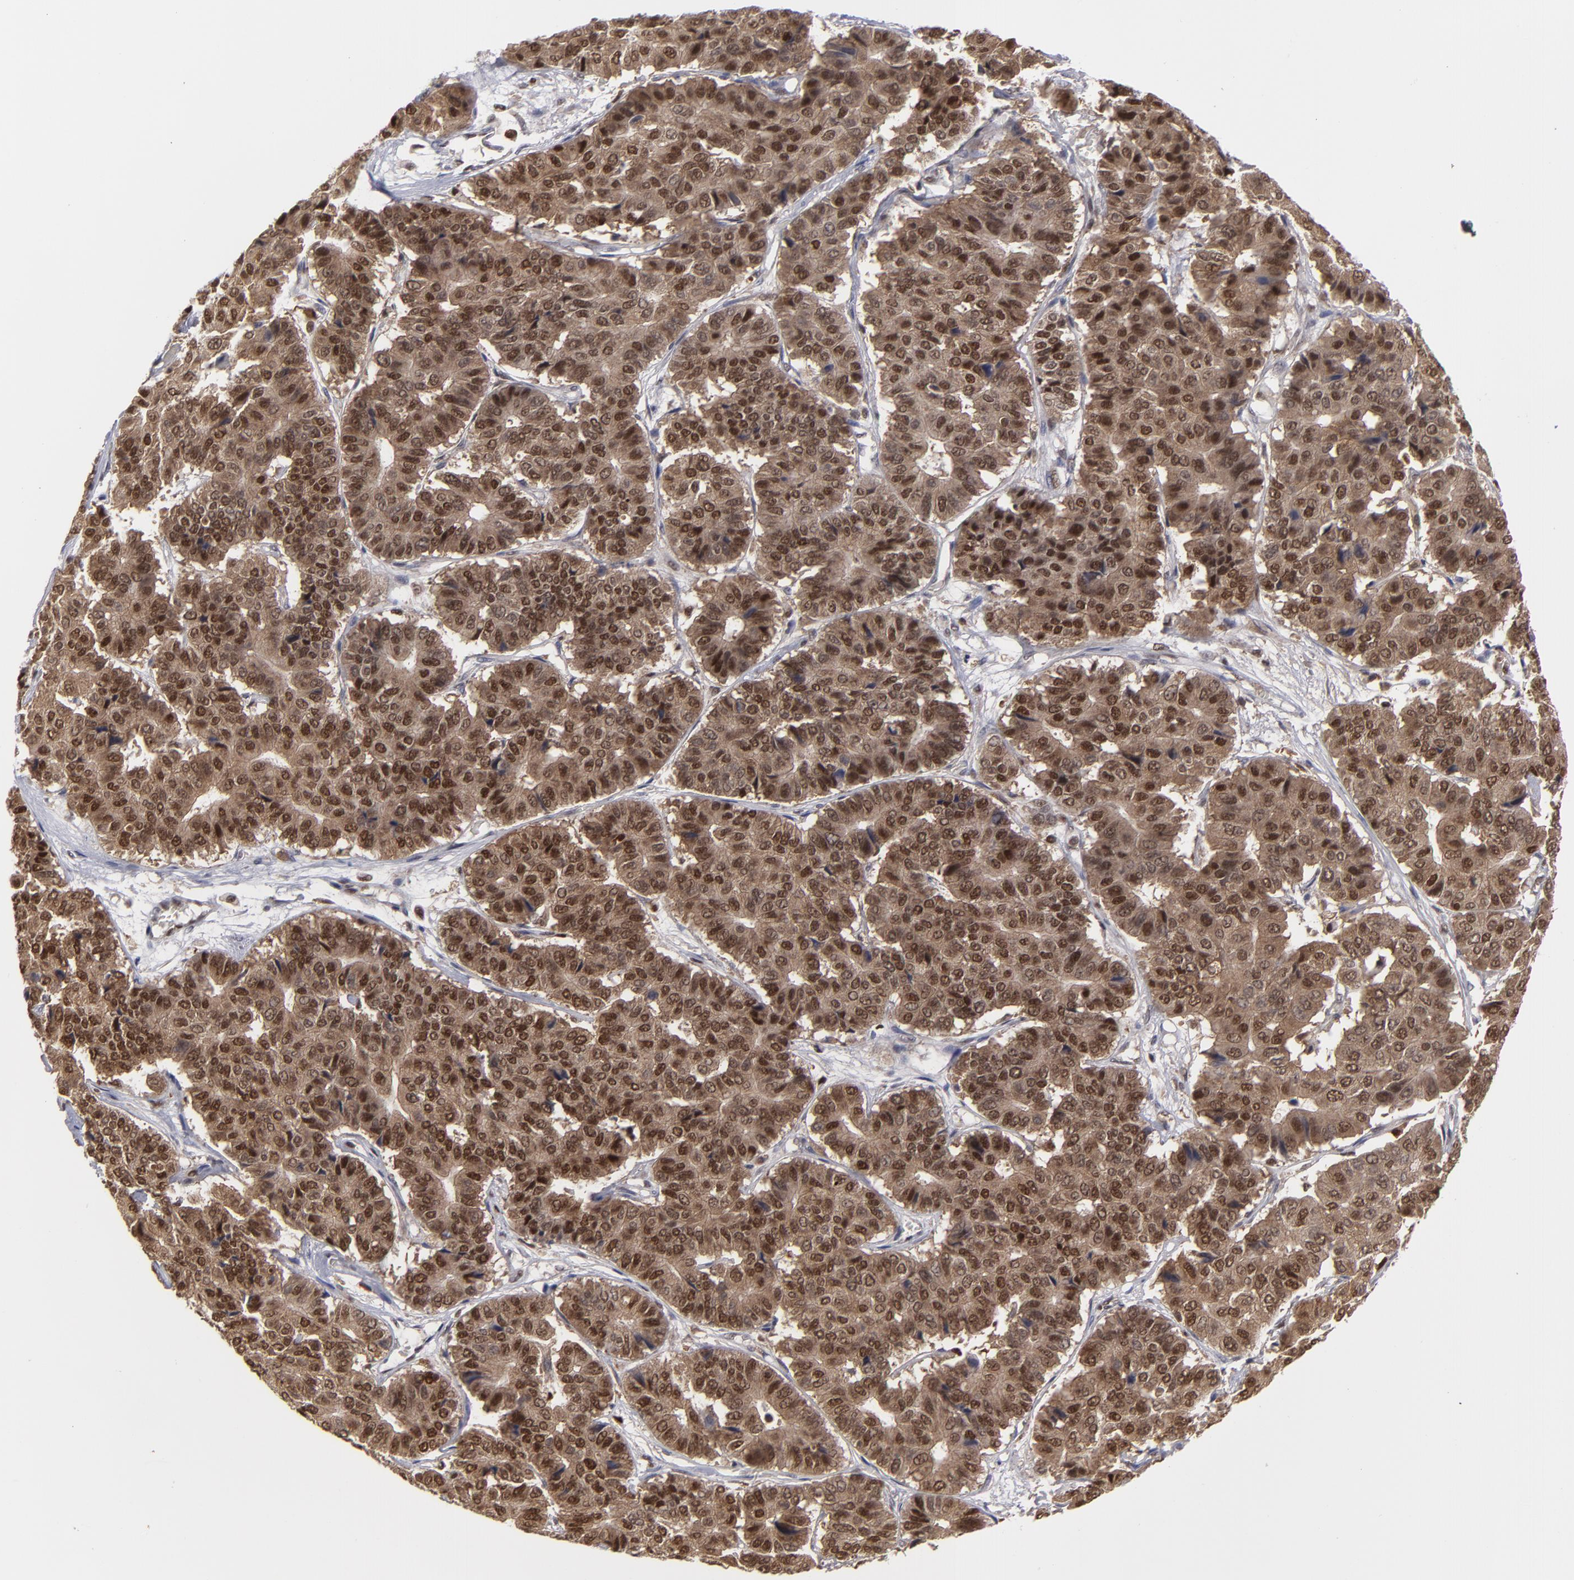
{"staining": {"intensity": "strong", "quantity": ">75%", "location": "cytoplasmic/membranous,nuclear"}, "tissue": "pancreatic cancer", "cell_type": "Tumor cells", "image_type": "cancer", "snomed": [{"axis": "morphology", "description": "Adenocarcinoma, NOS"}, {"axis": "topography", "description": "Pancreas"}], "caption": "Immunohistochemistry of pancreatic cancer exhibits high levels of strong cytoplasmic/membranous and nuclear positivity in approximately >75% of tumor cells. The staining was performed using DAB (3,3'-diaminobenzidine) to visualize the protein expression in brown, while the nuclei were stained in blue with hematoxylin (Magnification: 20x).", "gene": "GSR", "patient": {"sex": "male", "age": 50}}